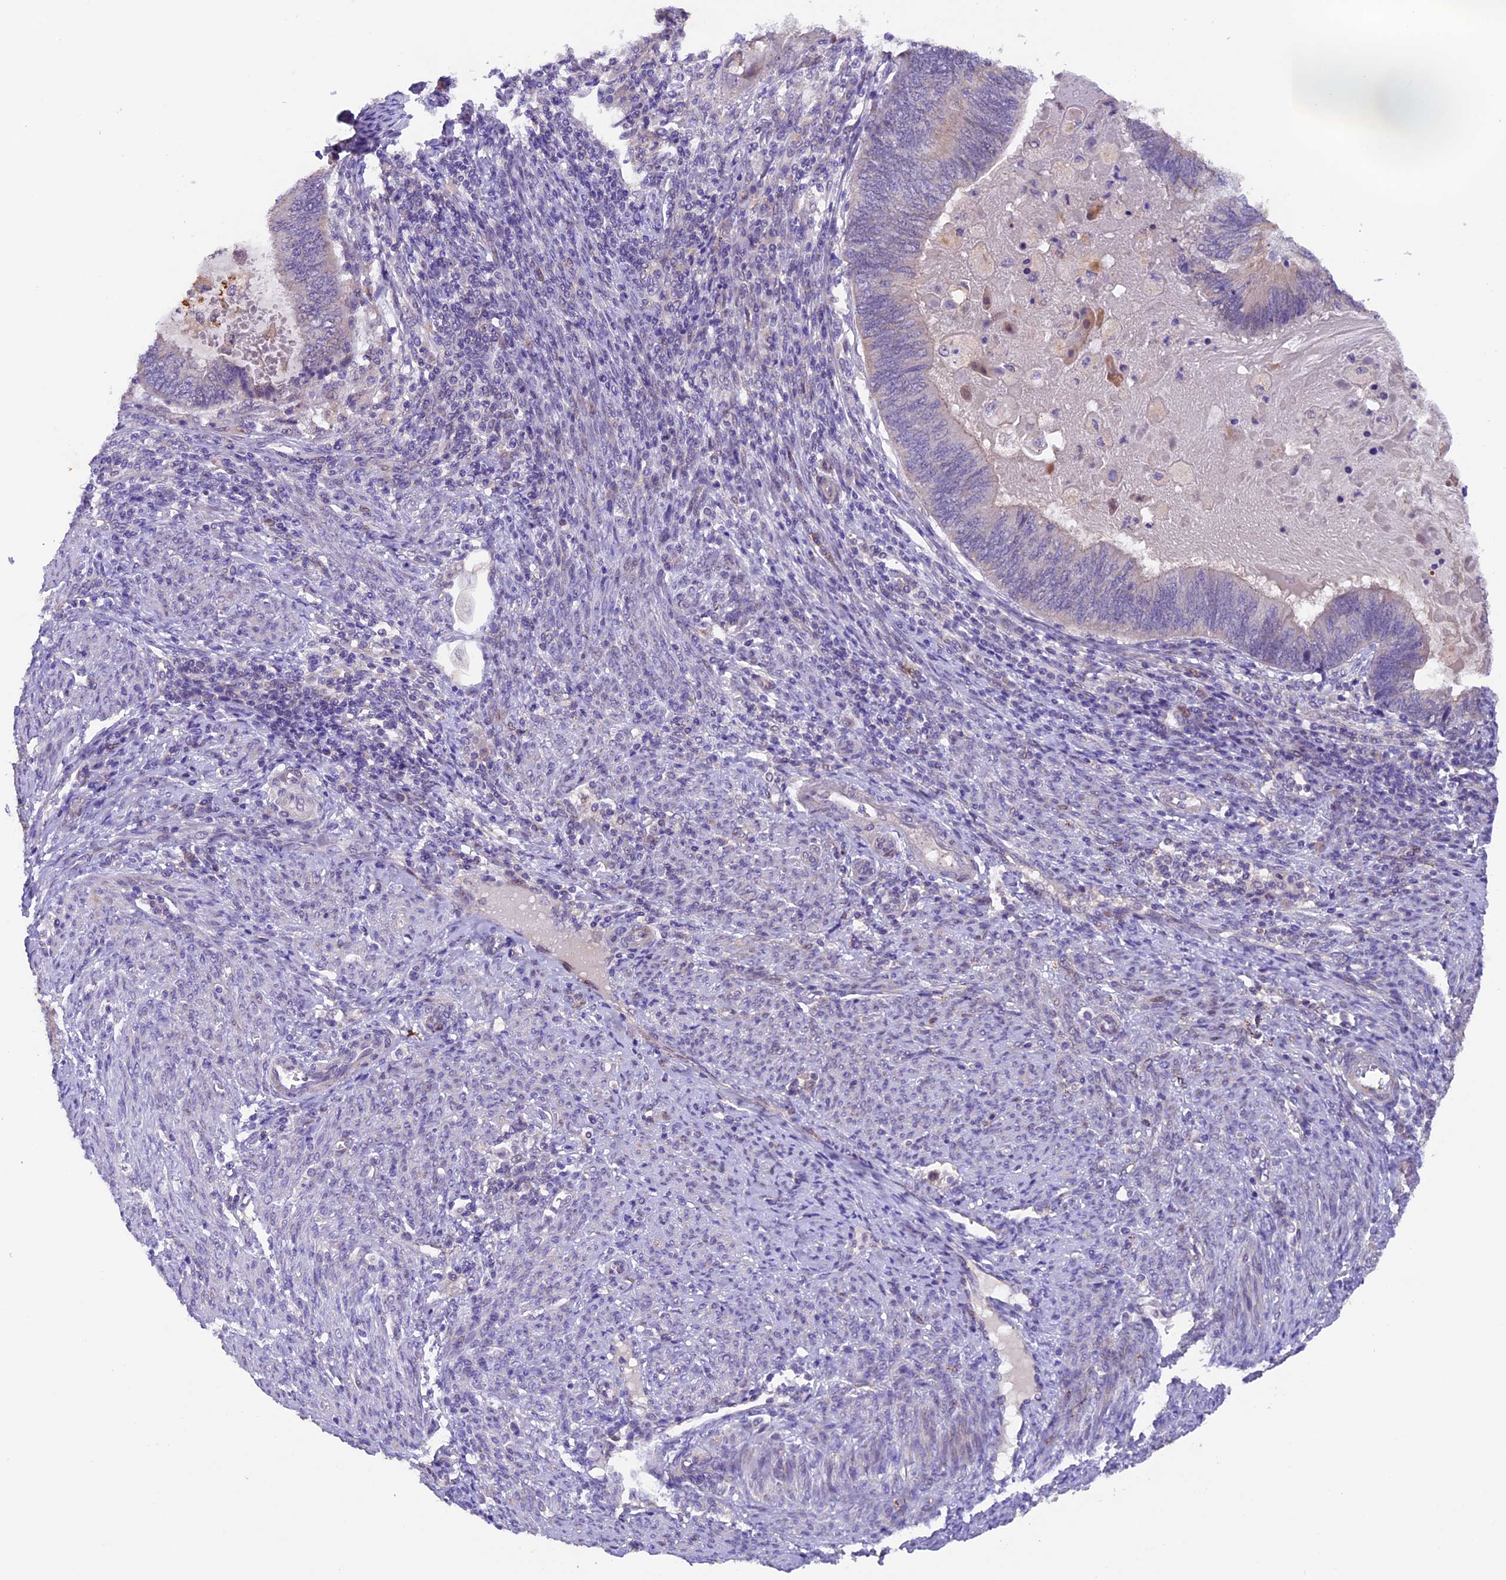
{"staining": {"intensity": "negative", "quantity": "none", "location": "none"}, "tissue": "endometrial cancer", "cell_type": "Tumor cells", "image_type": "cancer", "snomed": [{"axis": "morphology", "description": "Adenocarcinoma, NOS"}, {"axis": "topography", "description": "Uterus"}, {"axis": "topography", "description": "Endometrium"}], "caption": "The IHC histopathology image has no significant positivity in tumor cells of endometrial cancer (adenocarcinoma) tissue. The staining is performed using DAB (3,3'-diaminobenzidine) brown chromogen with nuclei counter-stained in using hematoxylin.", "gene": "NCK2", "patient": {"sex": "female", "age": 70}}